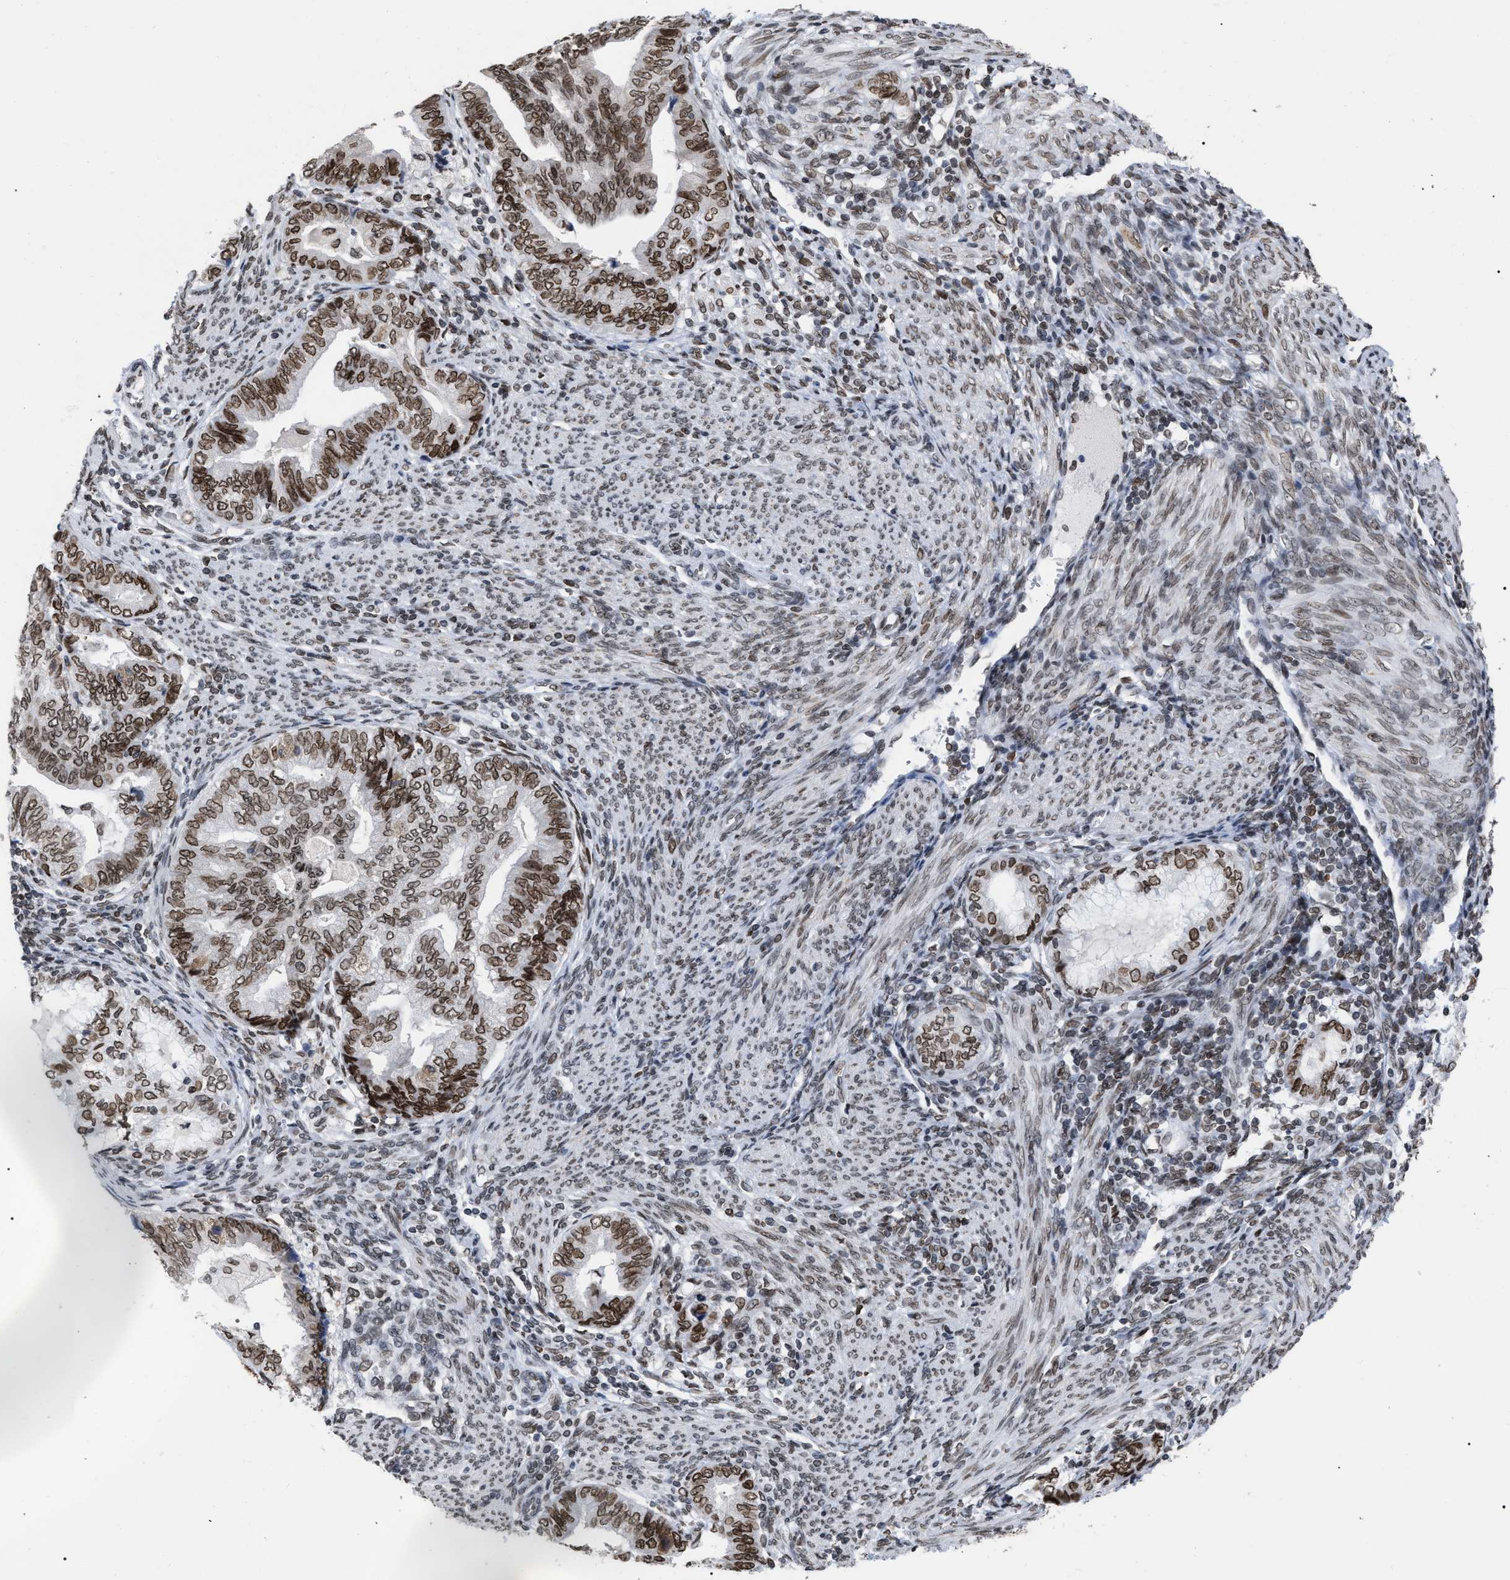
{"staining": {"intensity": "moderate", "quantity": ">75%", "location": "cytoplasmic/membranous,nuclear"}, "tissue": "endometrial cancer", "cell_type": "Tumor cells", "image_type": "cancer", "snomed": [{"axis": "morphology", "description": "Adenocarcinoma, NOS"}, {"axis": "topography", "description": "Endometrium"}], "caption": "High-power microscopy captured an immunohistochemistry (IHC) photomicrograph of endometrial adenocarcinoma, revealing moderate cytoplasmic/membranous and nuclear positivity in approximately >75% of tumor cells.", "gene": "TPR", "patient": {"sex": "female", "age": 79}}